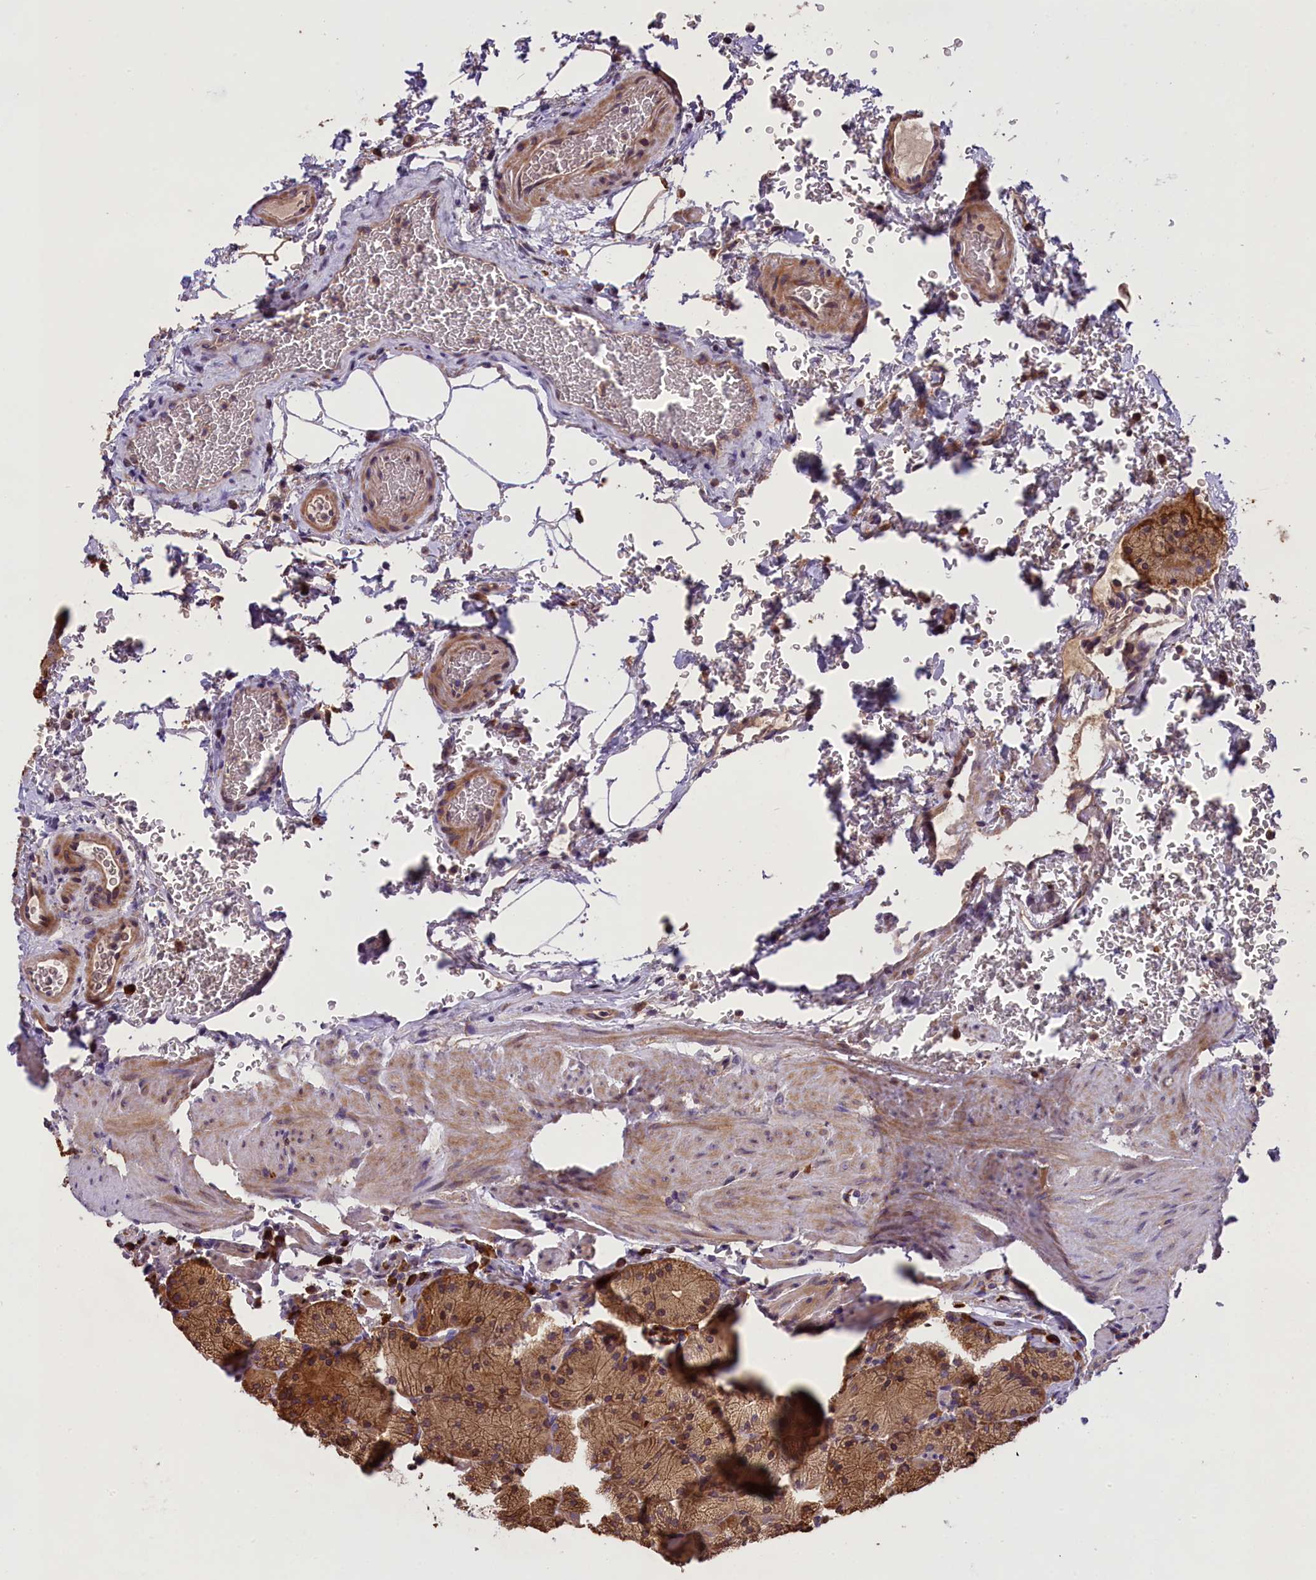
{"staining": {"intensity": "moderate", "quantity": ">75%", "location": "cytoplasmic/membranous"}, "tissue": "stomach", "cell_type": "Glandular cells", "image_type": "normal", "snomed": [{"axis": "morphology", "description": "Normal tissue, NOS"}, {"axis": "topography", "description": "Stomach, upper"}, {"axis": "topography", "description": "Stomach, lower"}], "caption": "Brown immunohistochemical staining in unremarkable stomach displays moderate cytoplasmic/membranous expression in about >75% of glandular cells.", "gene": "ABCC10", "patient": {"sex": "male", "age": 80}}